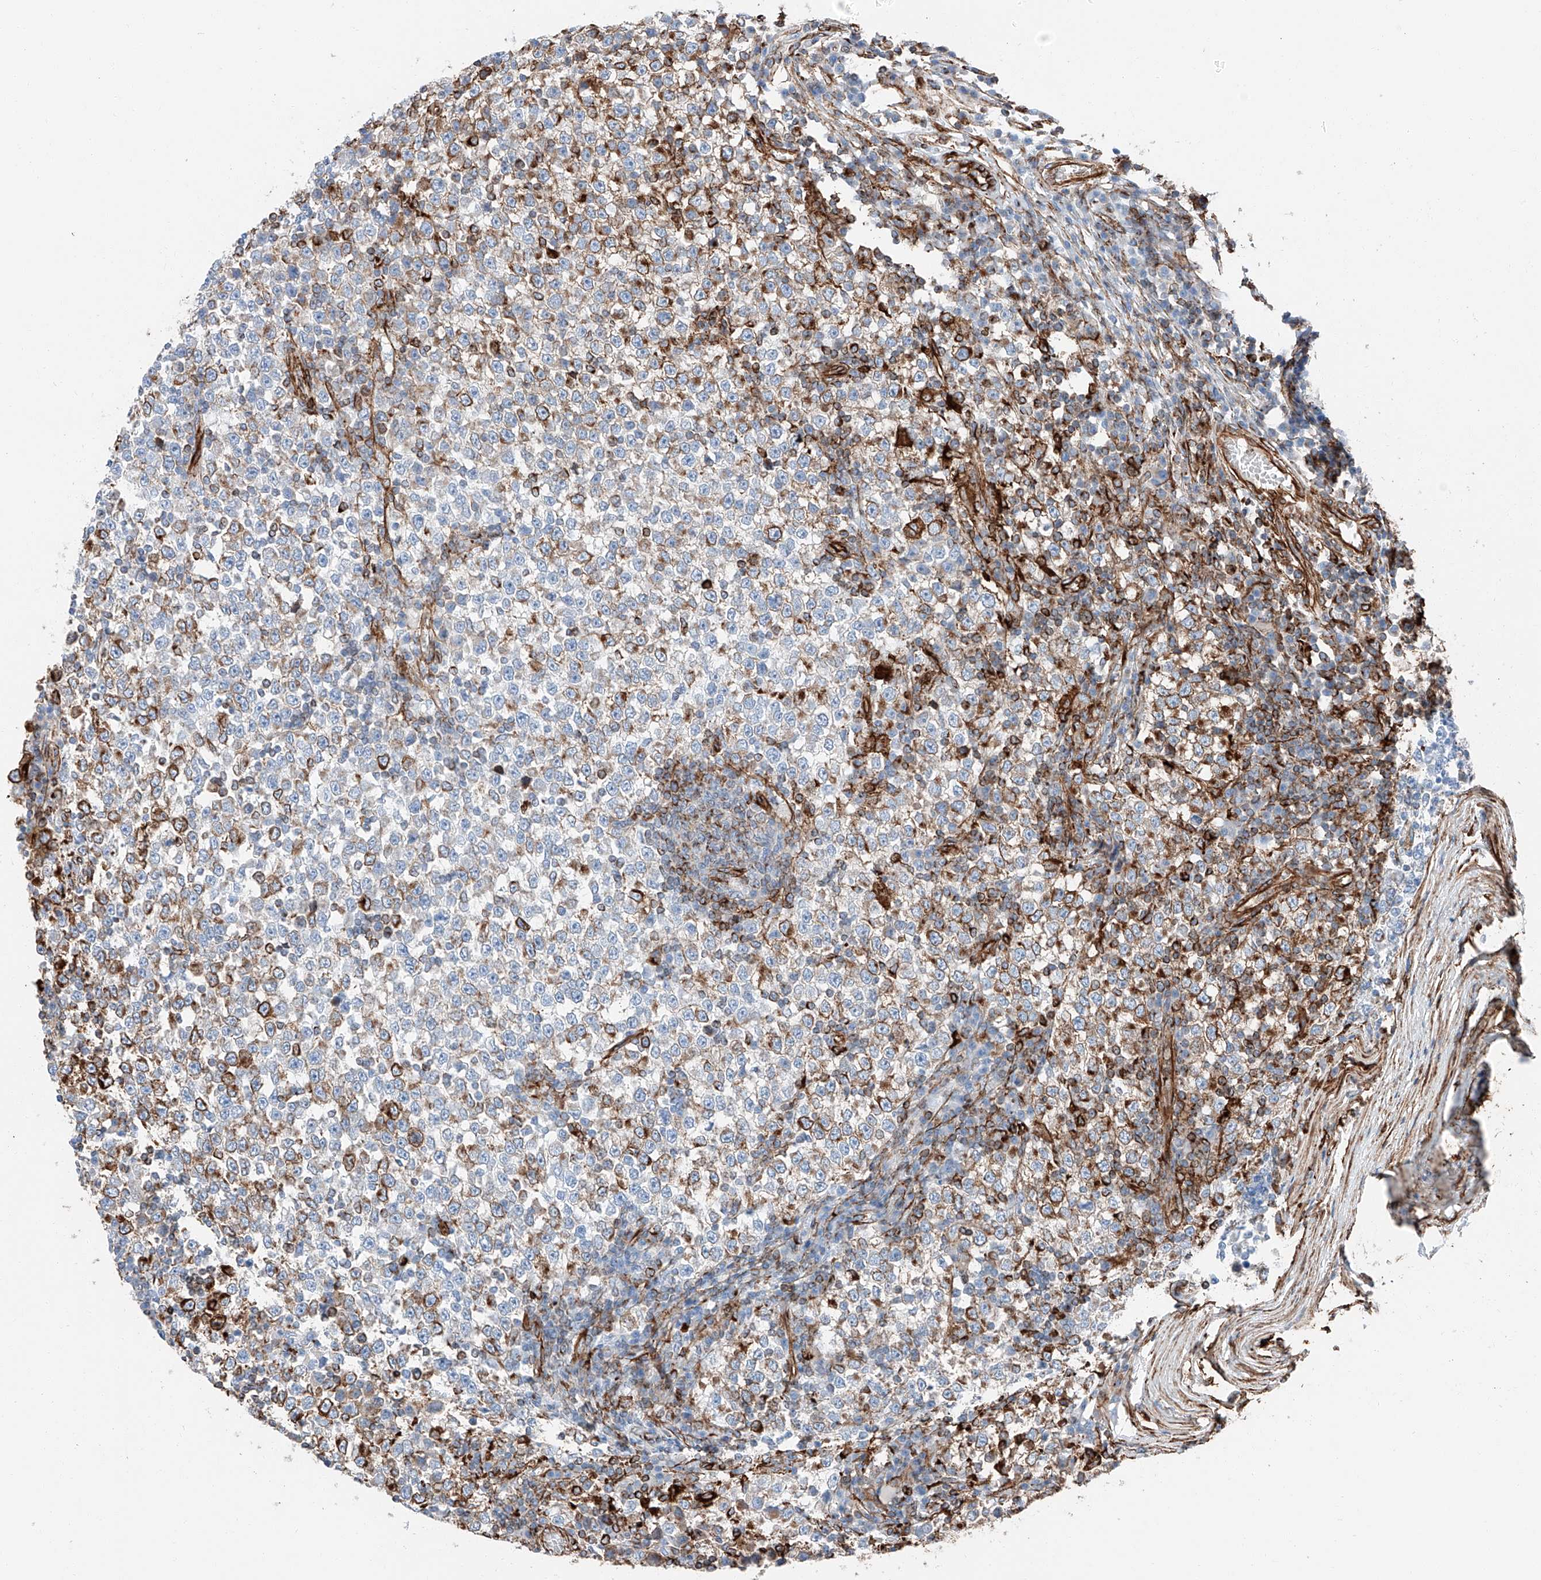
{"staining": {"intensity": "moderate", "quantity": "<25%", "location": "cytoplasmic/membranous"}, "tissue": "testis cancer", "cell_type": "Tumor cells", "image_type": "cancer", "snomed": [{"axis": "morphology", "description": "Seminoma, NOS"}, {"axis": "topography", "description": "Testis"}], "caption": "The micrograph shows a brown stain indicating the presence of a protein in the cytoplasmic/membranous of tumor cells in testis cancer. The staining was performed using DAB to visualize the protein expression in brown, while the nuclei were stained in blue with hematoxylin (Magnification: 20x).", "gene": "ZNF804A", "patient": {"sex": "male", "age": 65}}